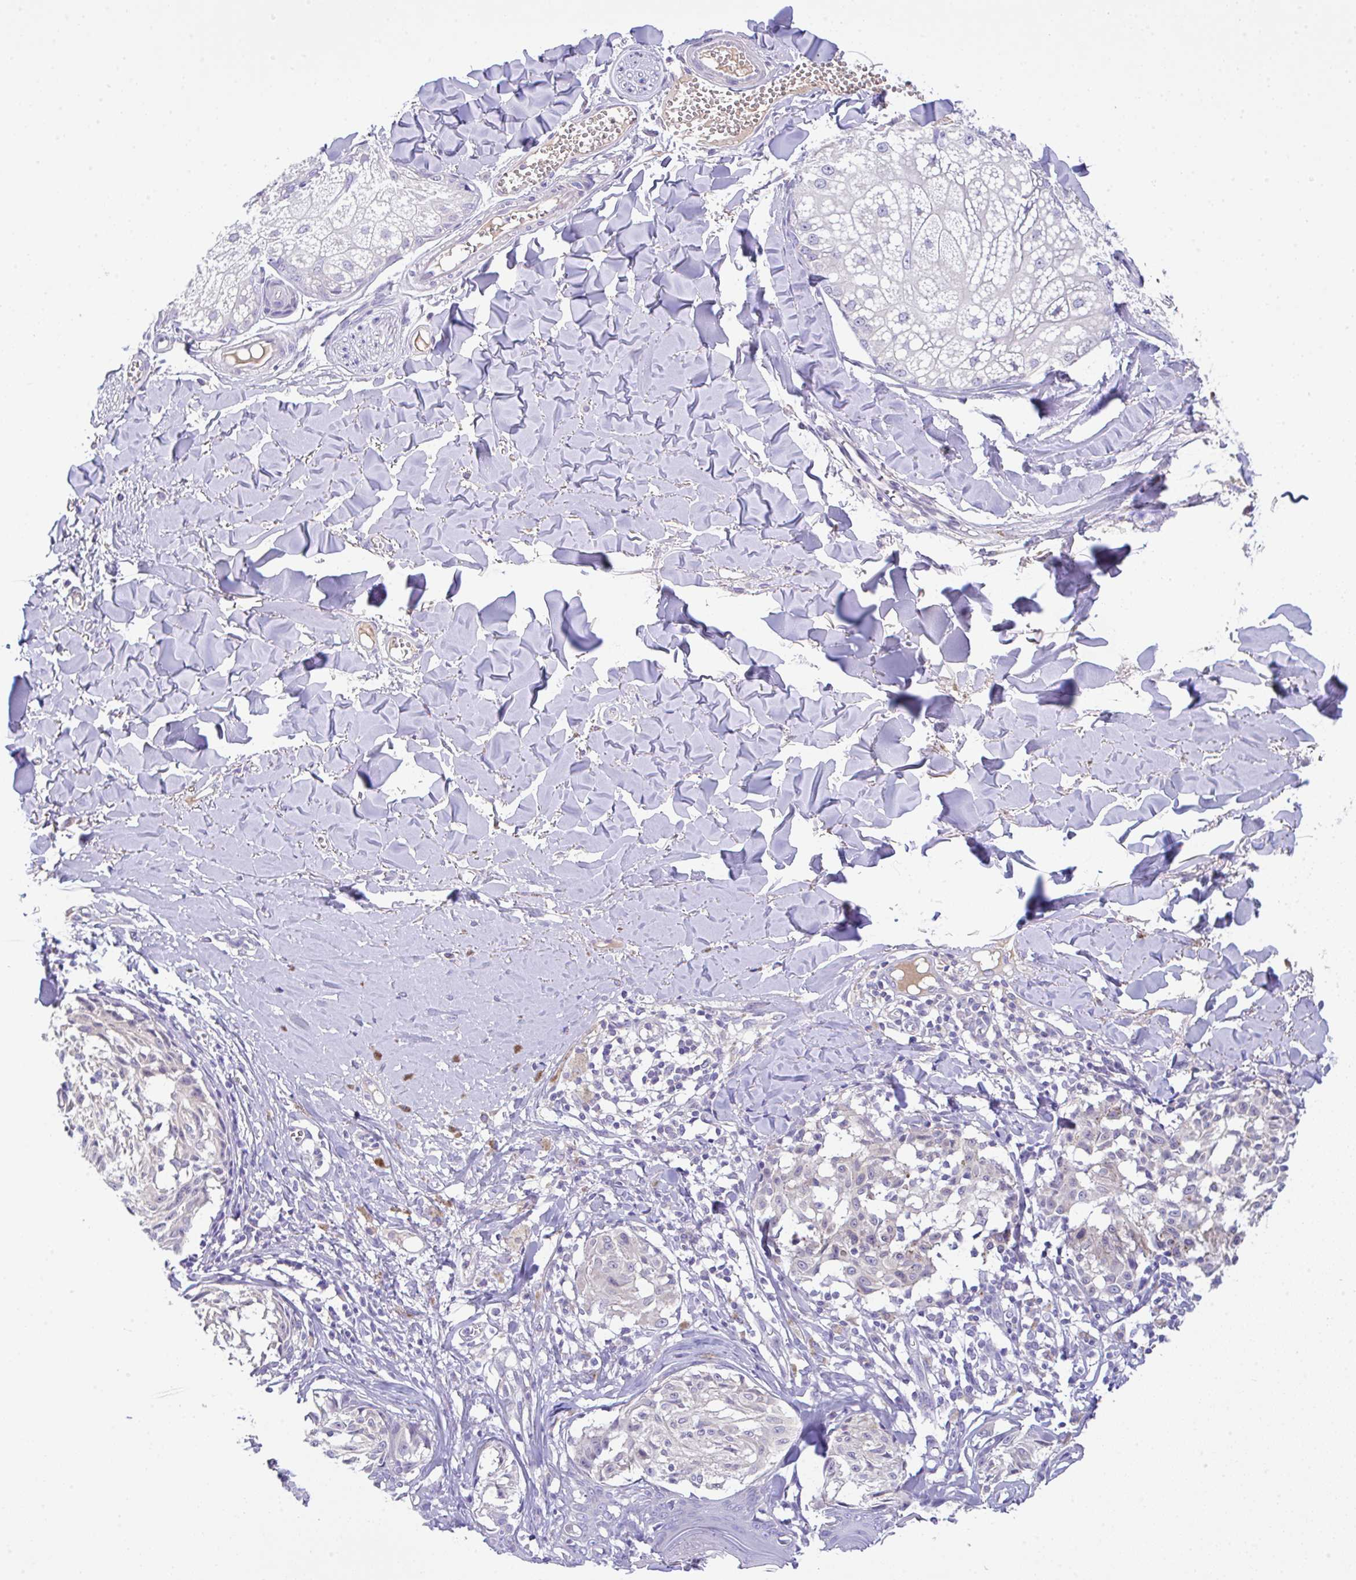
{"staining": {"intensity": "negative", "quantity": "none", "location": "none"}, "tissue": "melanoma", "cell_type": "Tumor cells", "image_type": "cancer", "snomed": [{"axis": "morphology", "description": "Malignant melanoma, NOS"}, {"axis": "topography", "description": "Skin"}], "caption": "An IHC micrograph of melanoma is shown. There is no staining in tumor cells of melanoma. Brightfield microscopy of immunohistochemistry stained with DAB (brown) and hematoxylin (blue), captured at high magnification.", "gene": "SERPINE3", "patient": {"sex": "female", "age": 43}}